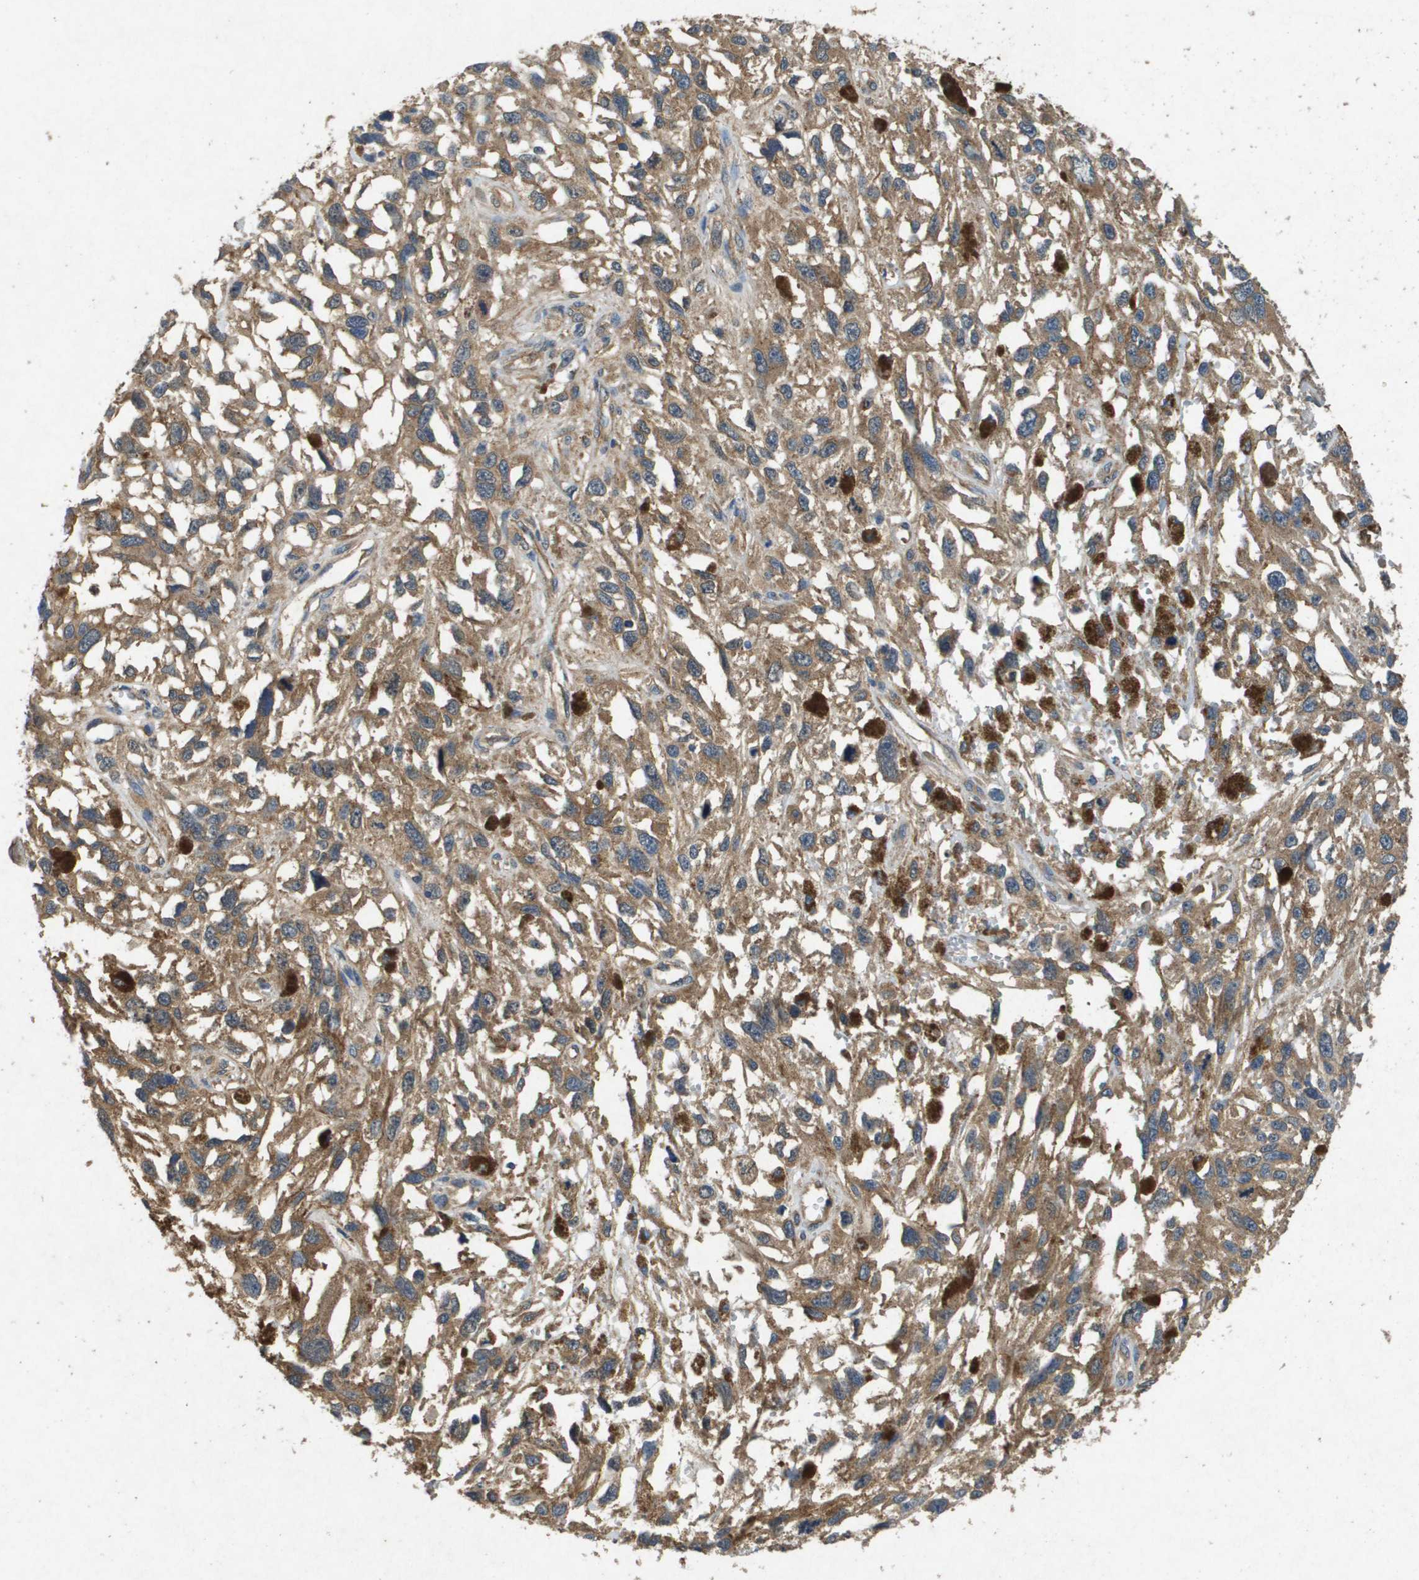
{"staining": {"intensity": "moderate", "quantity": ">75%", "location": "cytoplasmic/membranous"}, "tissue": "melanoma", "cell_type": "Tumor cells", "image_type": "cancer", "snomed": [{"axis": "morphology", "description": "Malignant melanoma, Metastatic site"}, {"axis": "topography", "description": "Lymph node"}], "caption": "A histopathology image showing moderate cytoplasmic/membranous positivity in about >75% of tumor cells in melanoma, as visualized by brown immunohistochemical staining.", "gene": "PTPRT", "patient": {"sex": "male", "age": 59}}